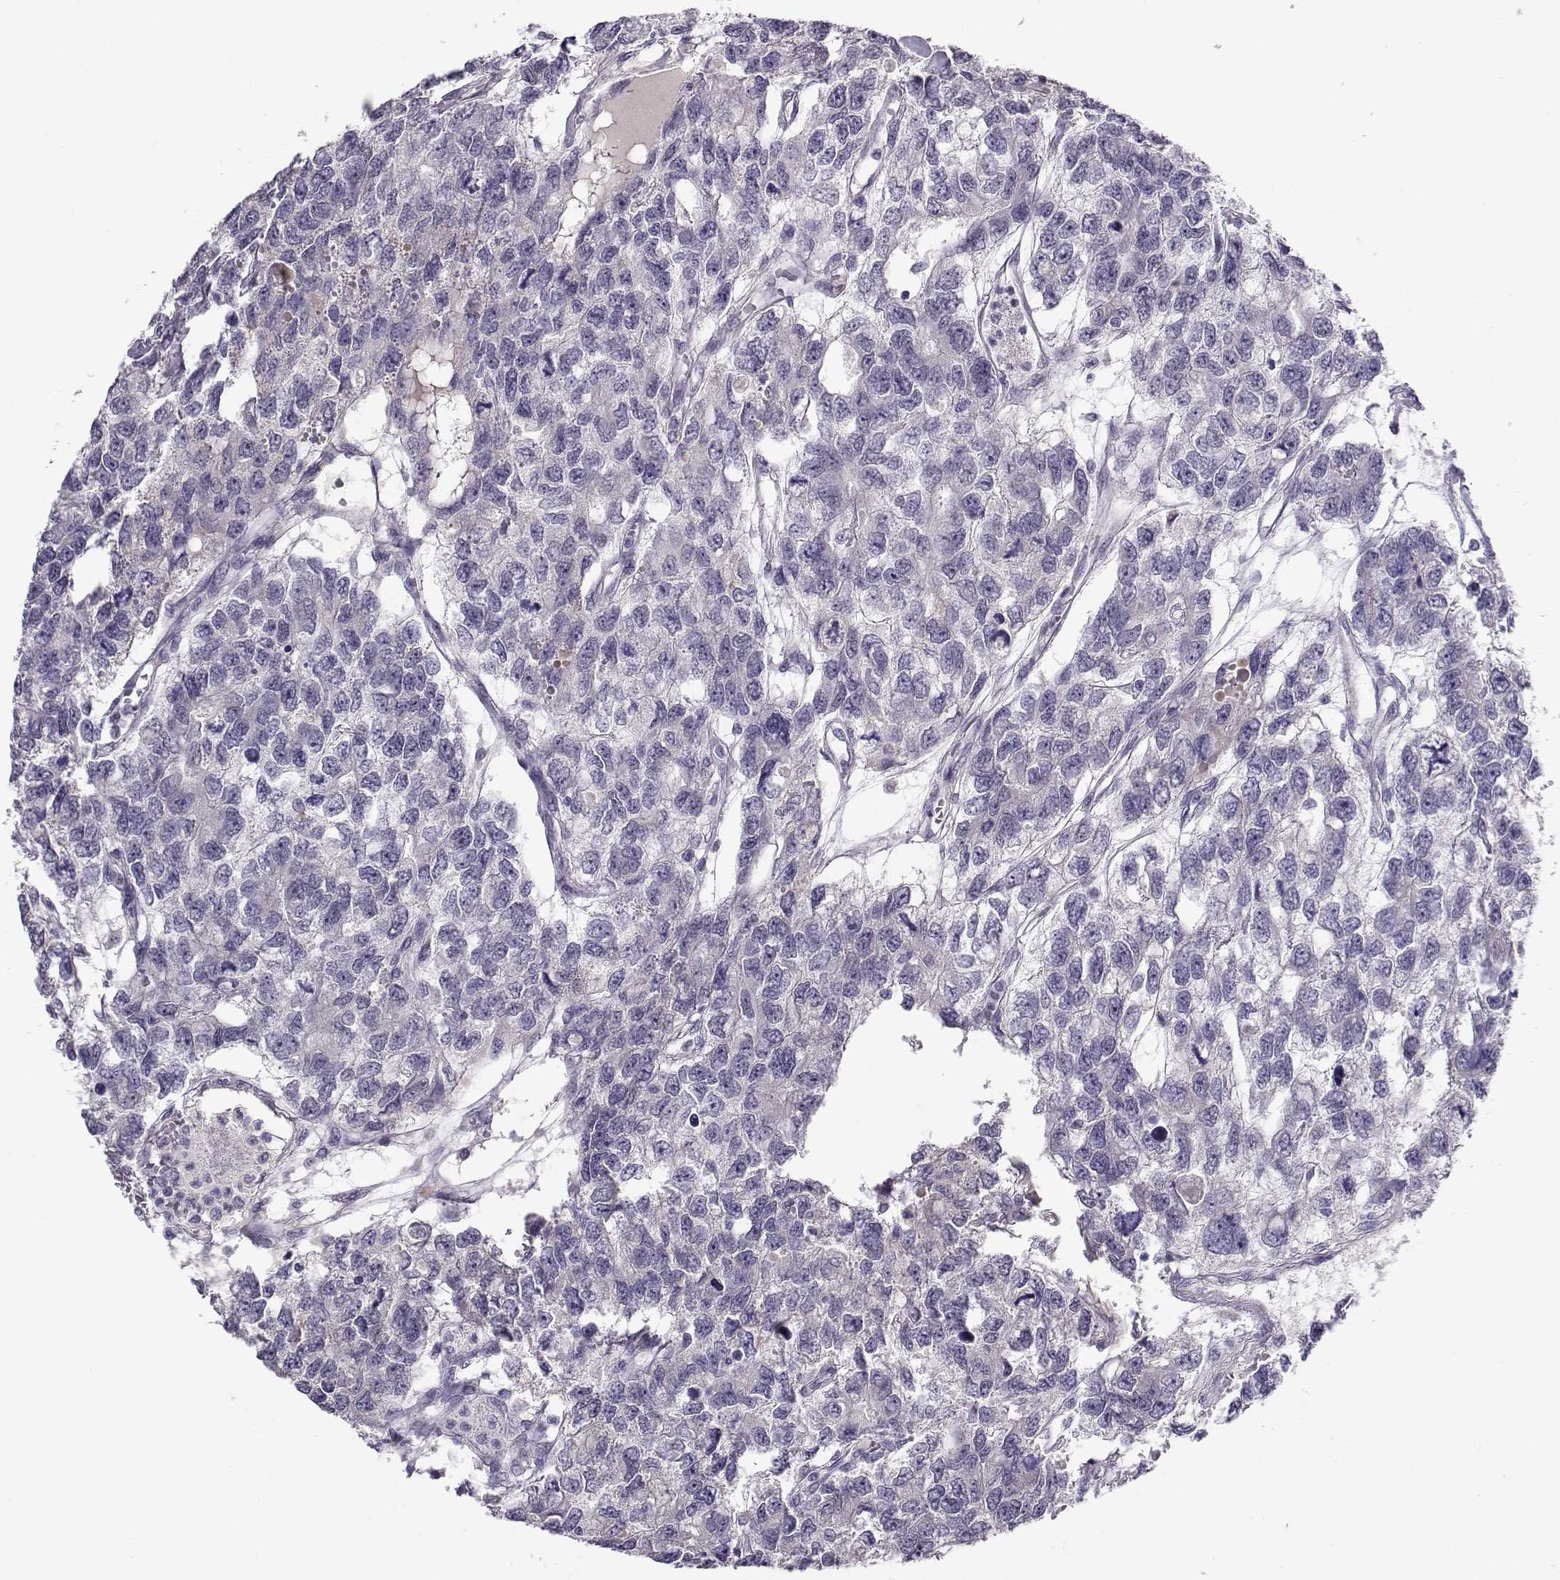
{"staining": {"intensity": "negative", "quantity": "none", "location": "none"}, "tissue": "testis cancer", "cell_type": "Tumor cells", "image_type": "cancer", "snomed": [{"axis": "morphology", "description": "Seminoma, NOS"}, {"axis": "topography", "description": "Testis"}], "caption": "DAB (3,3'-diaminobenzidine) immunohistochemical staining of testis cancer (seminoma) demonstrates no significant positivity in tumor cells. (Stains: DAB immunohistochemistry with hematoxylin counter stain, Microscopy: brightfield microscopy at high magnification).", "gene": "C16orf86", "patient": {"sex": "male", "age": 52}}